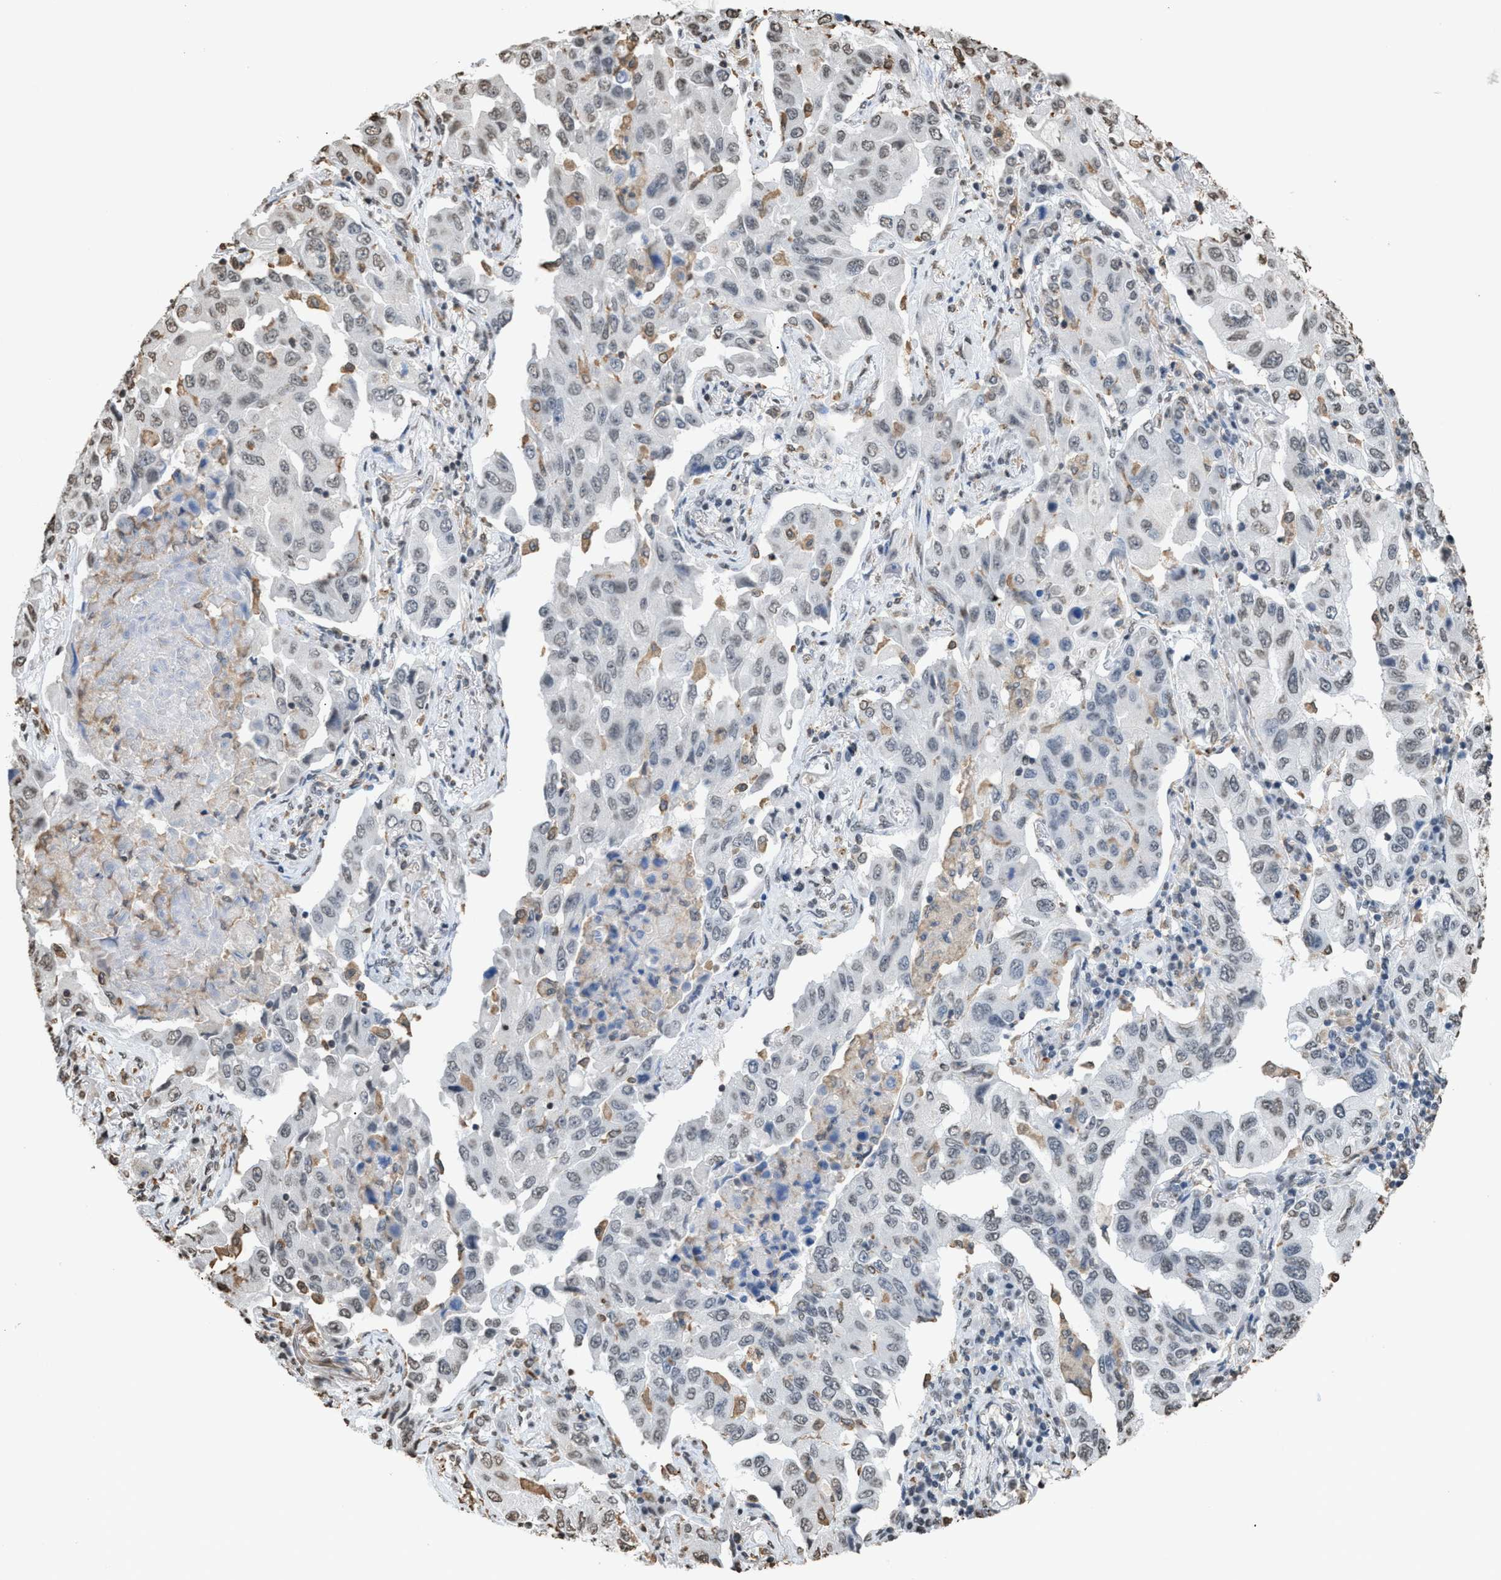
{"staining": {"intensity": "weak", "quantity": "<25%", "location": "nuclear"}, "tissue": "lung cancer", "cell_type": "Tumor cells", "image_type": "cancer", "snomed": [{"axis": "morphology", "description": "Adenocarcinoma, NOS"}, {"axis": "topography", "description": "Lung"}], "caption": "An immunohistochemistry image of adenocarcinoma (lung) is shown. There is no staining in tumor cells of adenocarcinoma (lung).", "gene": "NUP88", "patient": {"sex": "female", "age": 65}}